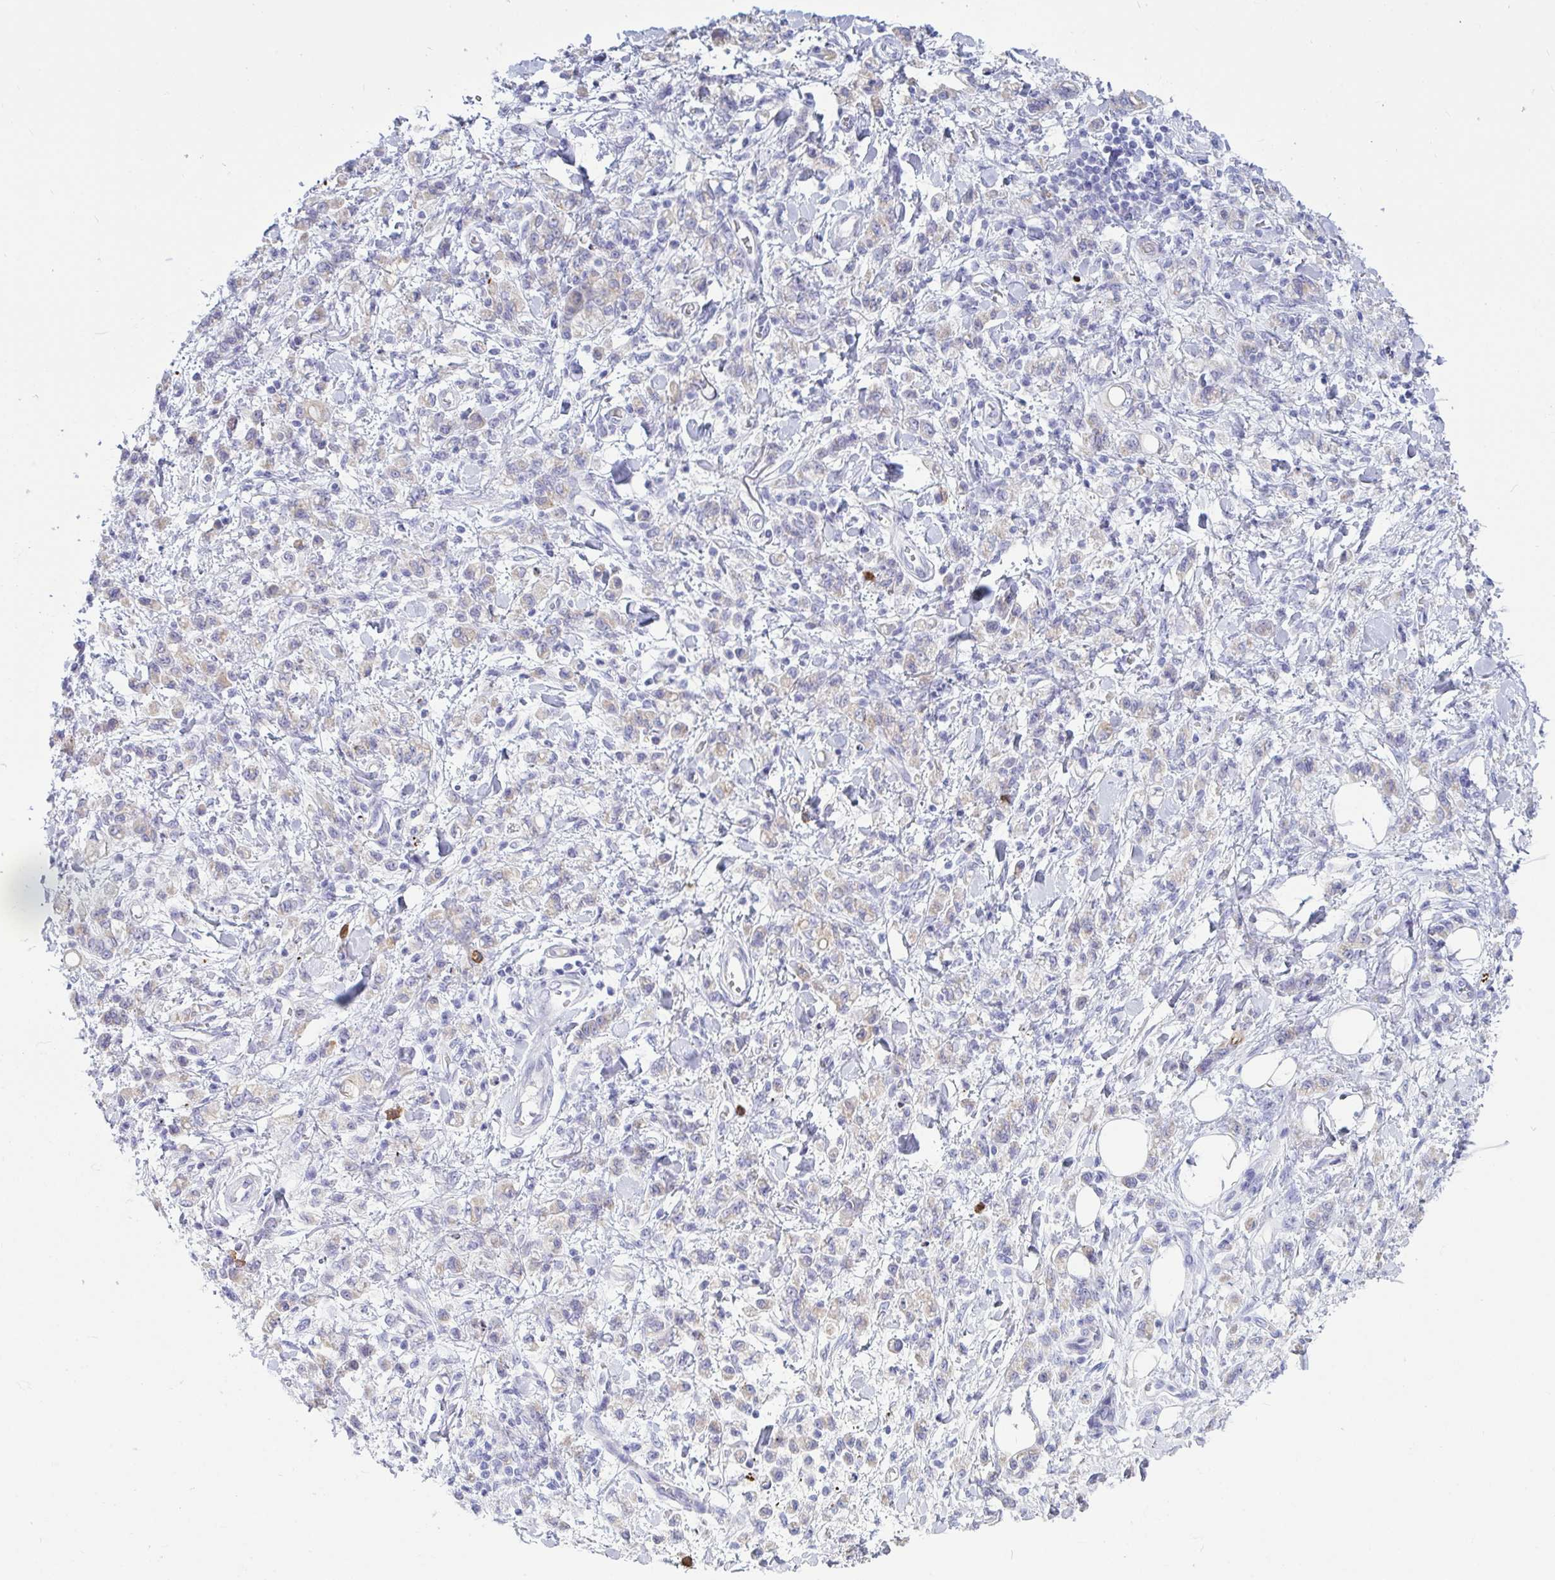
{"staining": {"intensity": "negative", "quantity": "none", "location": "none"}, "tissue": "stomach cancer", "cell_type": "Tumor cells", "image_type": "cancer", "snomed": [{"axis": "morphology", "description": "Adenocarcinoma, NOS"}, {"axis": "topography", "description": "Stomach"}], "caption": "The immunohistochemistry micrograph has no significant expression in tumor cells of stomach adenocarcinoma tissue.", "gene": "TAS2R38", "patient": {"sex": "male", "age": 77}}